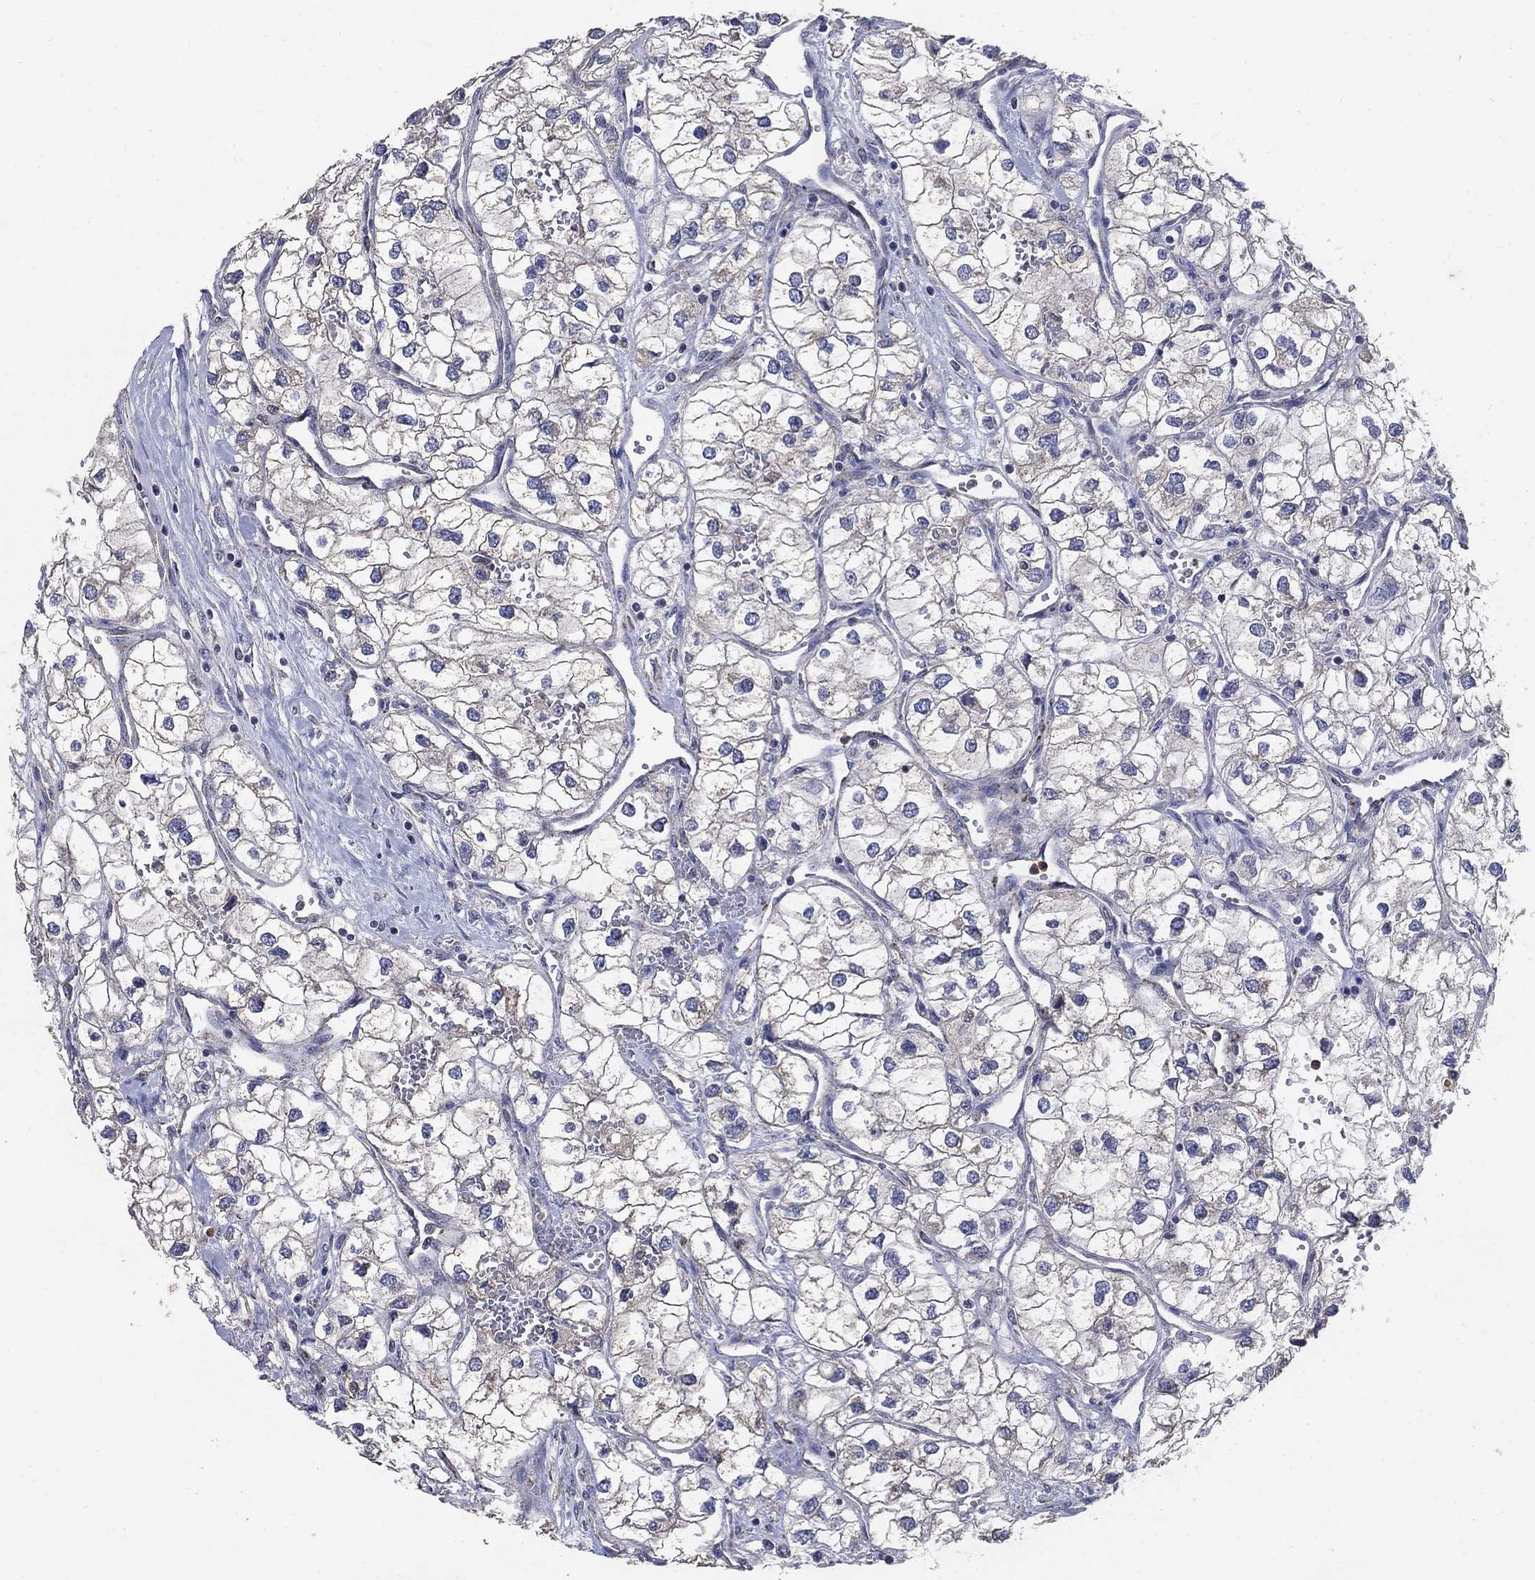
{"staining": {"intensity": "negative", "quantity": "none", "location": "none"}, "tissue": "renal cancer", "cell_type": "Tumor cells", "image_type": "cancer", "snomed": [{"axis": "morphology", "description": "Adenocarcinoma, NOS"}, {"axis": "topography", "description": "Kidney"}], "caption": "An image of renal cancer stained for a protein reveals no brown staining in tumor cells.", "gene": "PNPLA2", "patient": {"sex": "male", "age": 59}}